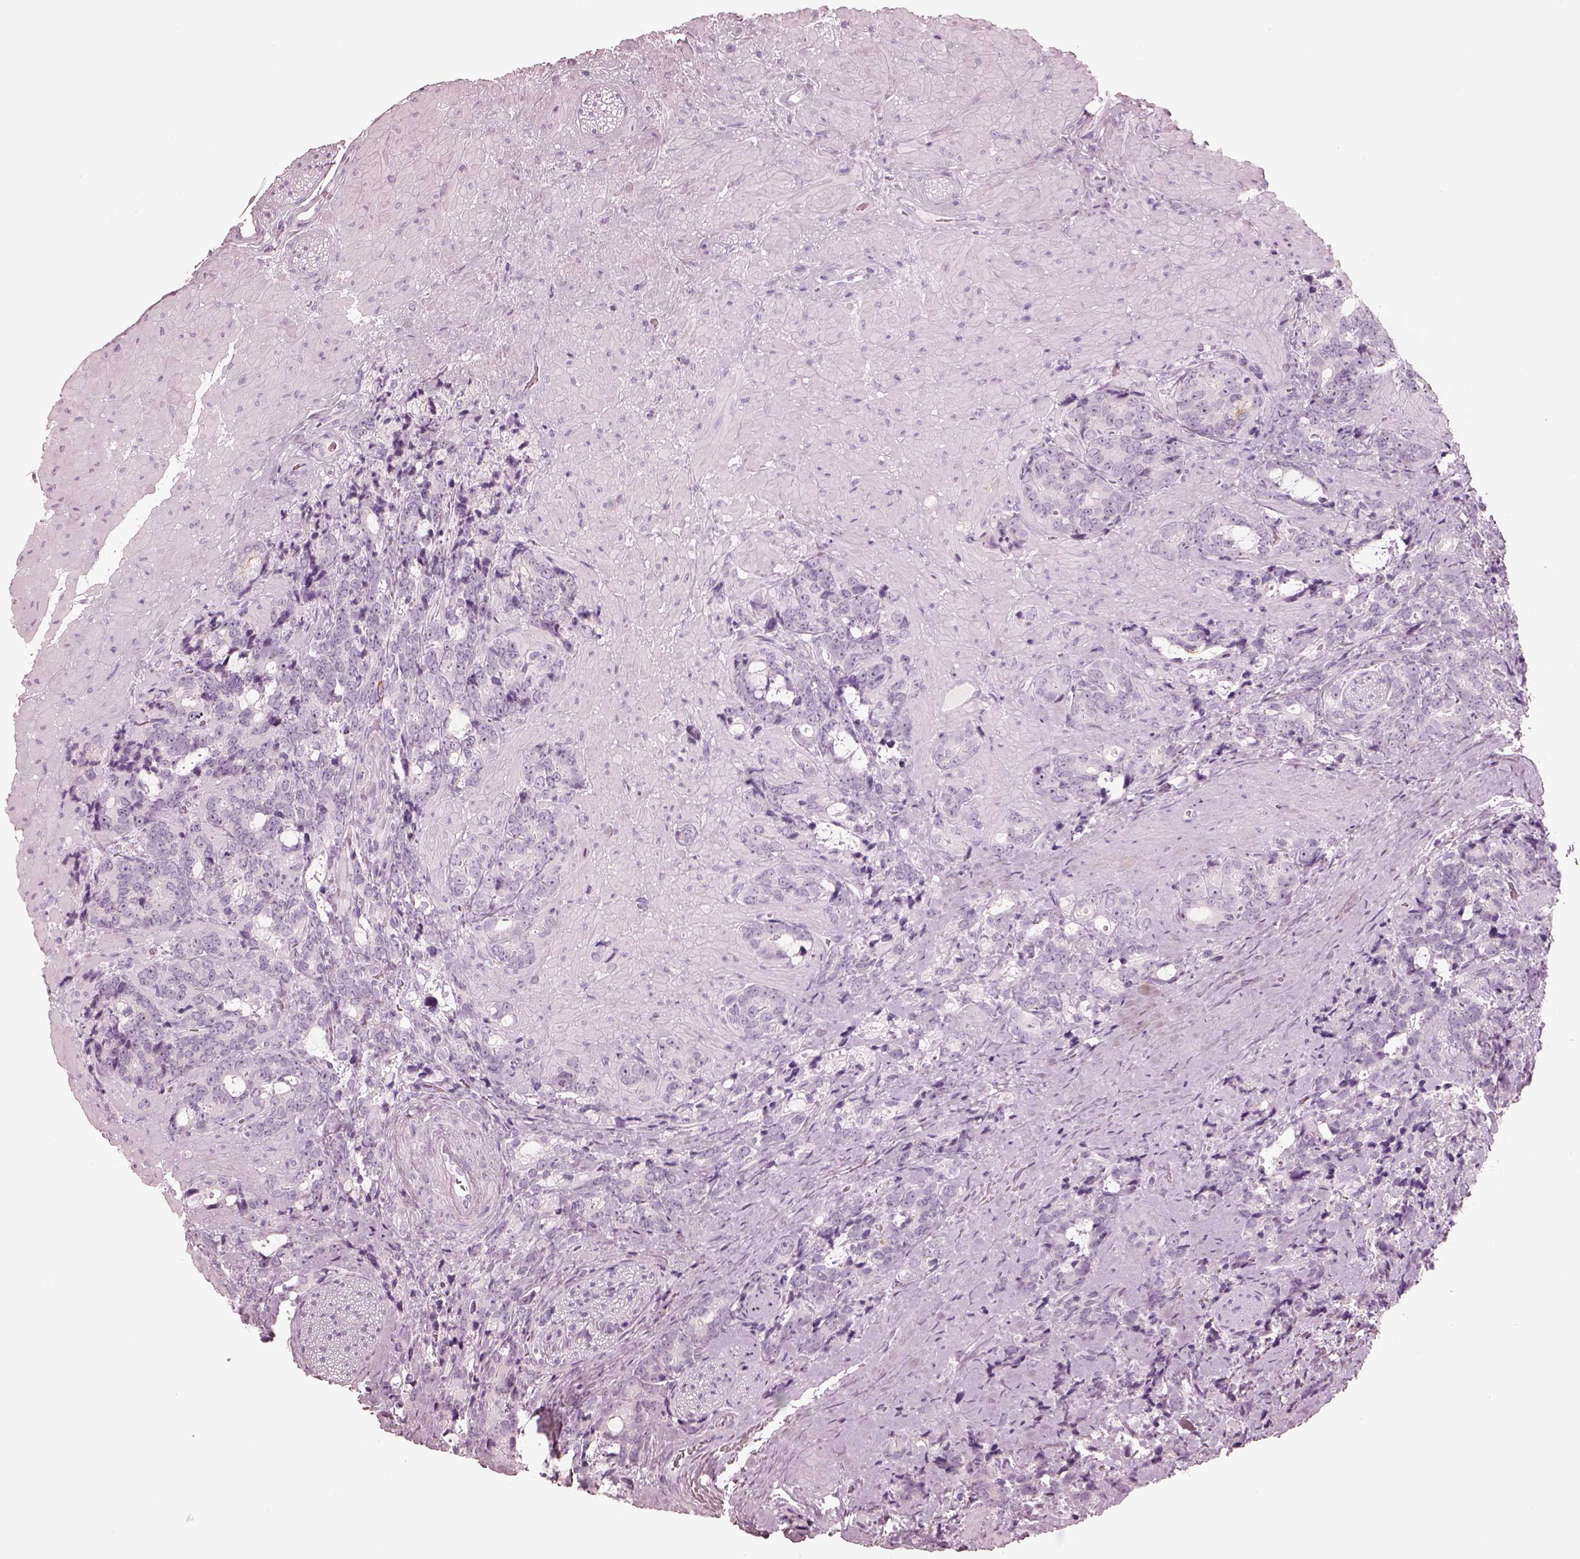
{"staining": {"intensity": "negative", "quantity": "none", "location": "none"}, "tissue": "prostate cancer", "cell_type": "Tumor cells", "image_type": "cancer", "snomed": [{"axis": "morphology", "description": "Adenocarcinoma, High grade"}, {"axis": "topography", "description": "Prostate"}], "caption": "There is no significant staining in tumor cells of prostate cancer.", "gene": "PON3", "patient": {"sex": "male", "age": 74}}